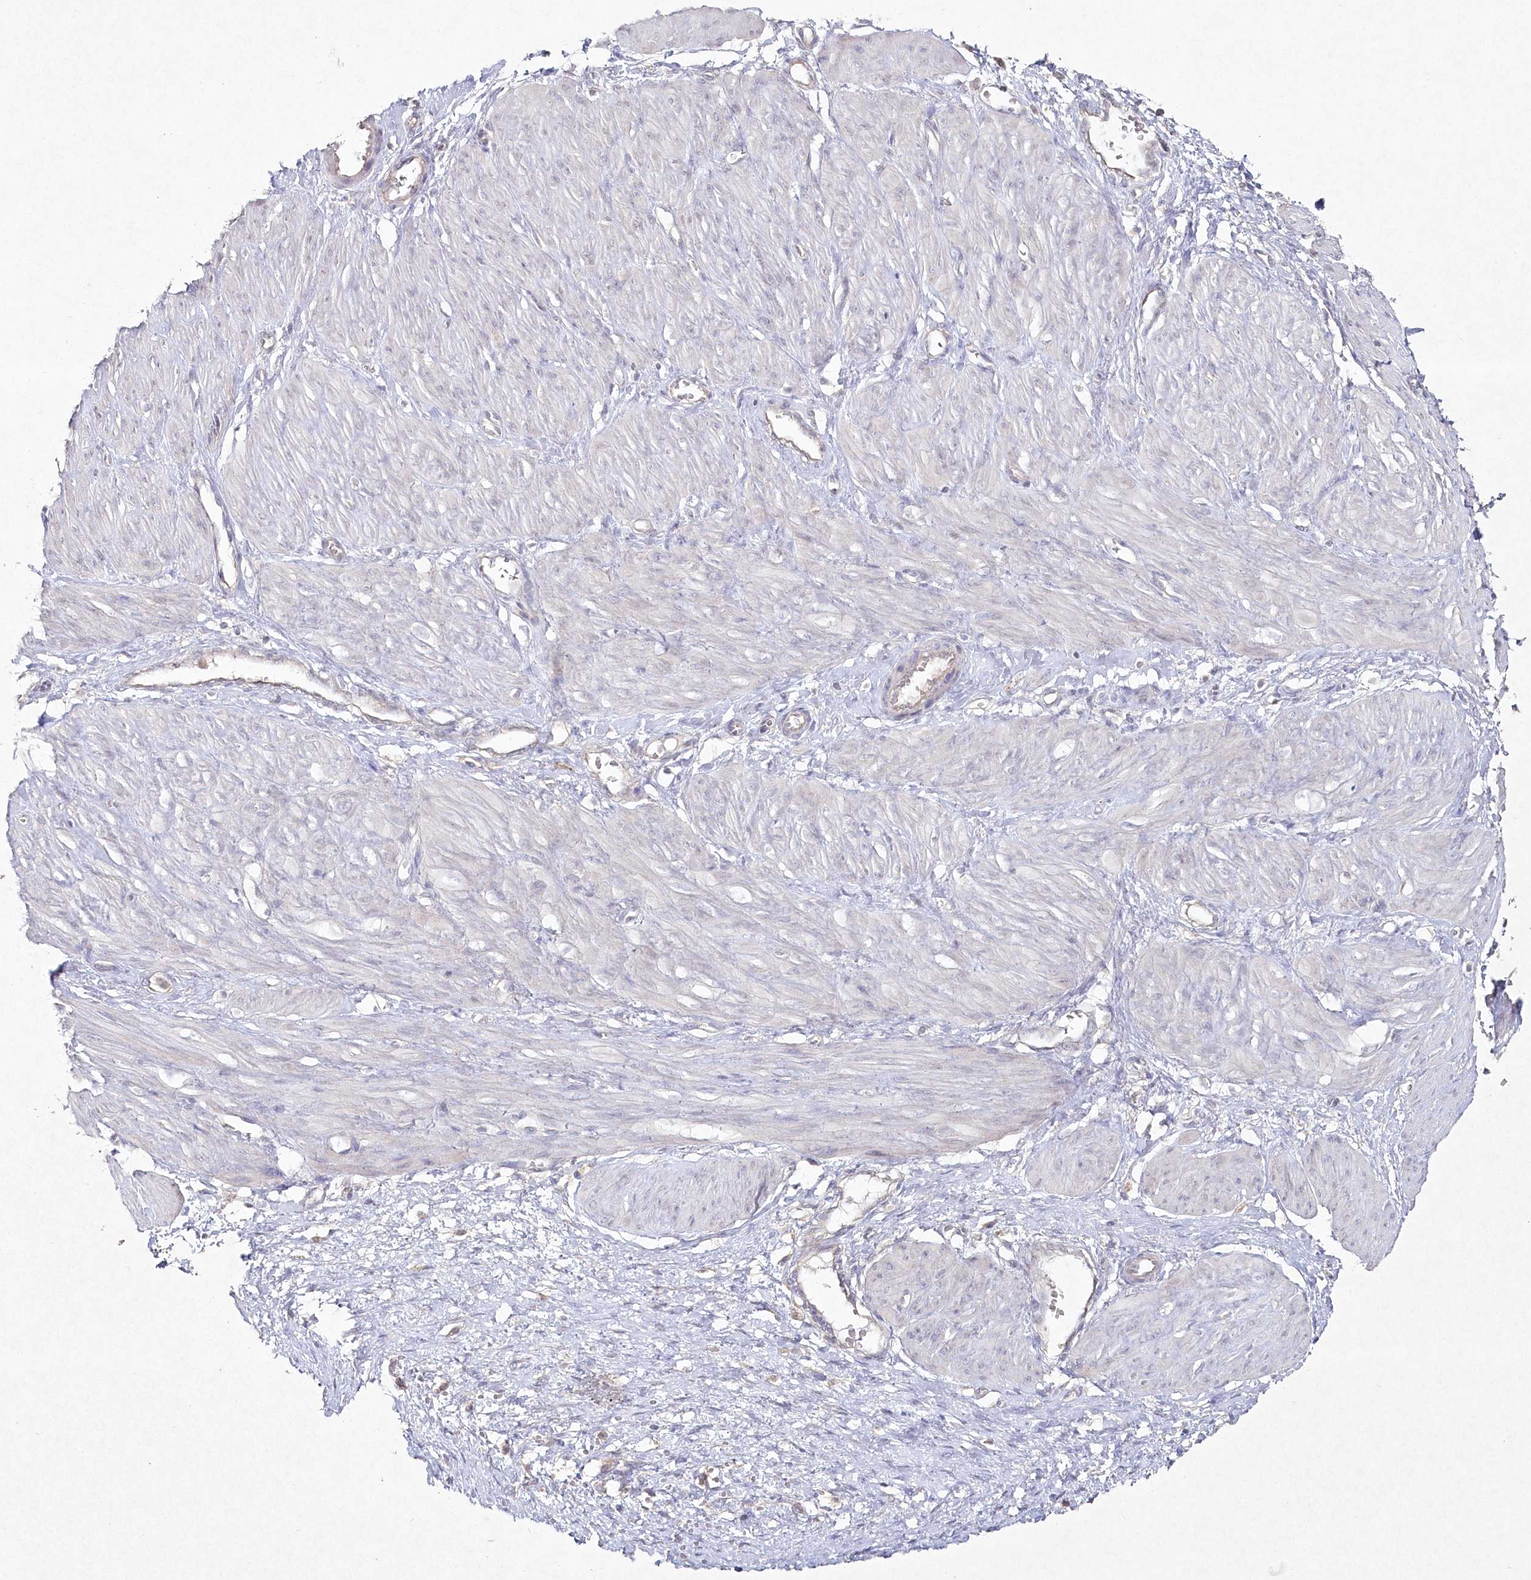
{"staining": {"intensity": "negative", "quantity": "none", "location": "none"}, "tissue": "smooth muscle", "cell_type": "Smooth muscle cells", "image_type": "normal", "snomed": [{"axis": "morphology", "description": "Normal tissue, NOS"}, {"axis": "topography", "description": "Endometrium"}], "caption": "High power microscopy photomicrograph of an immunohistochemistry (IHC) micrograph of benign smooth muscle, revealing no significant positivity in smooth muscle cells.", "gene": "TGFBRAP1", "patient": {"sex": "female", "age": 33}}